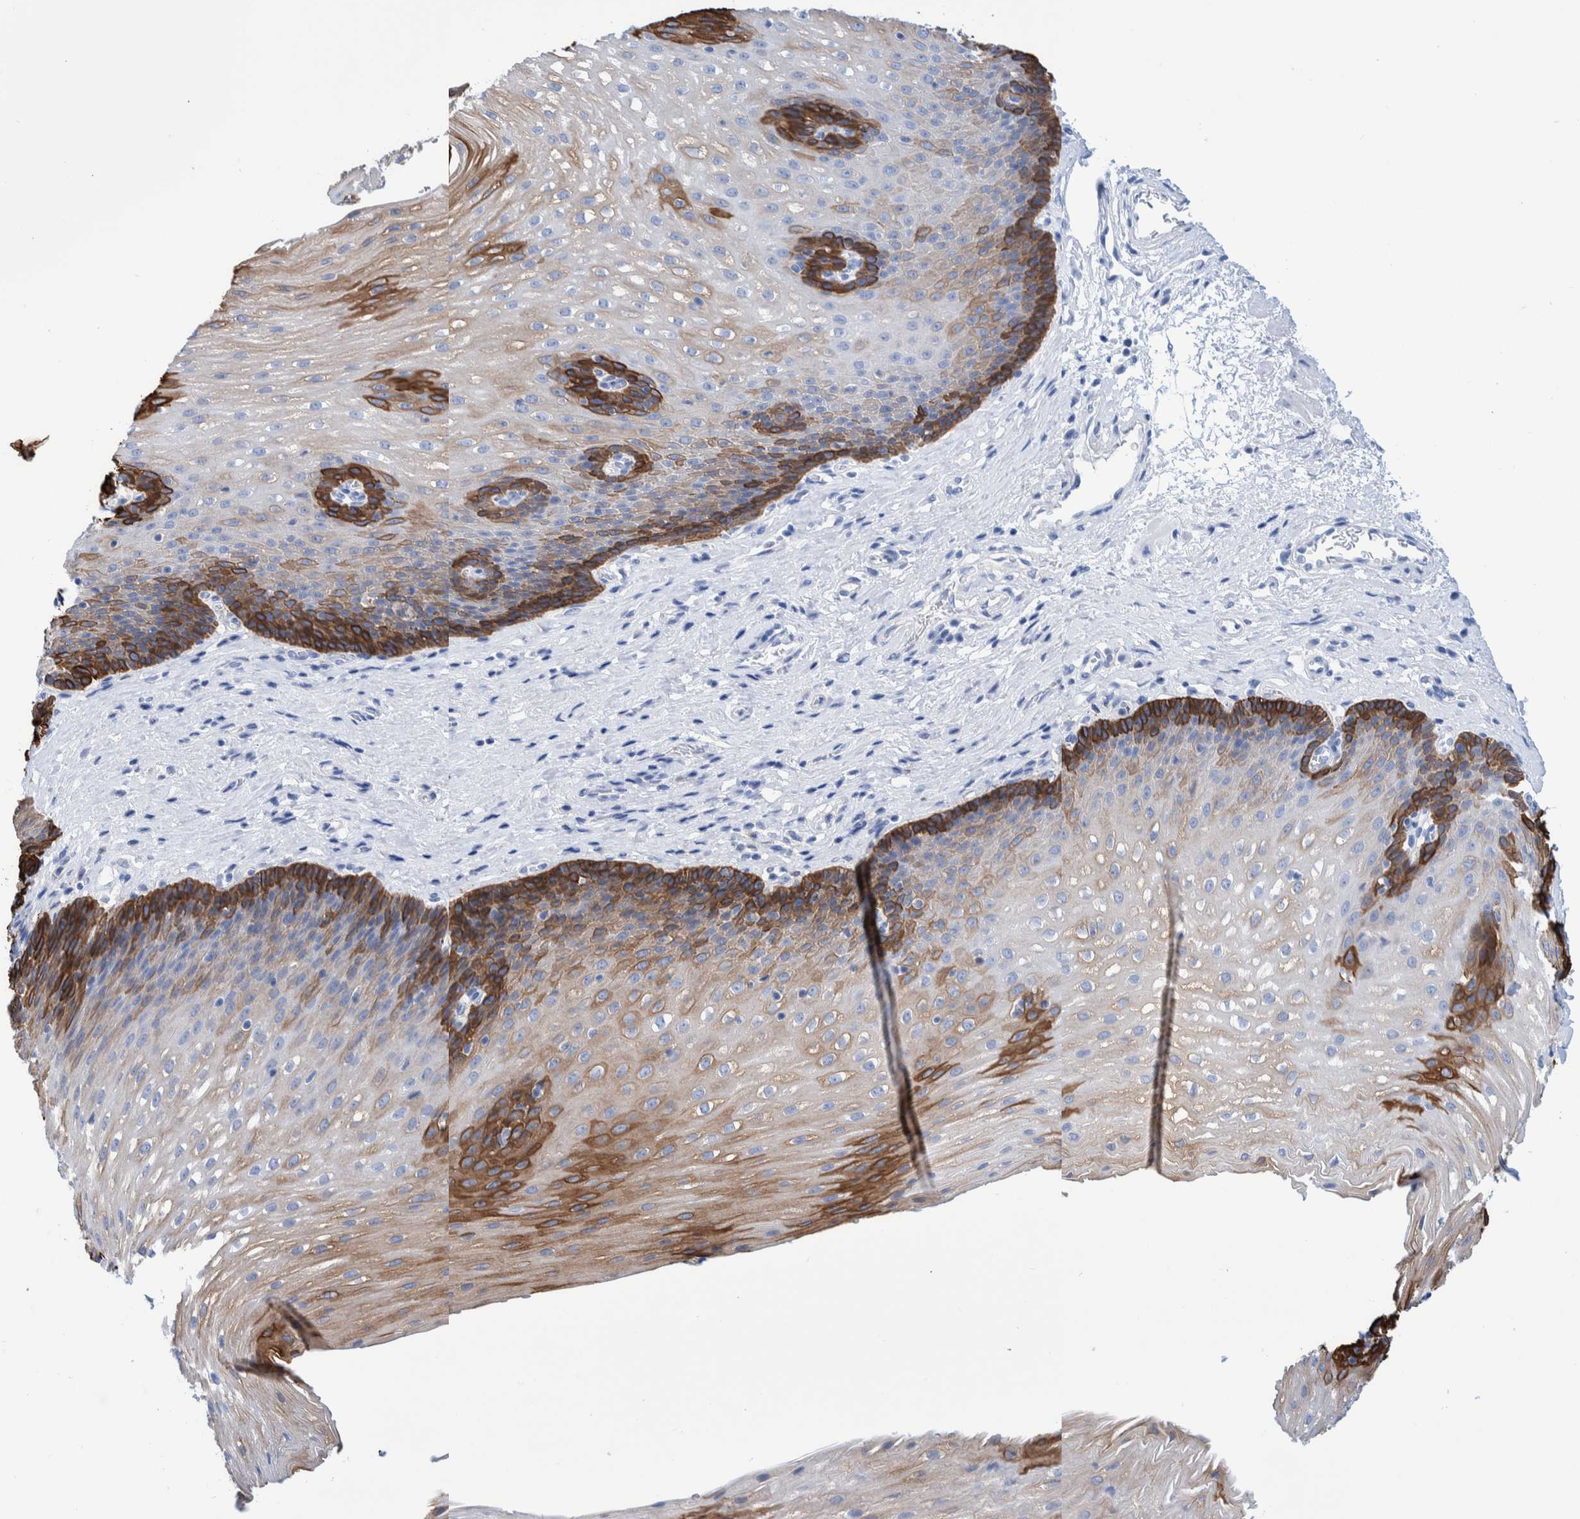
{"staining": {"intensity": "strong", "quantity": "25%-75%", "location": "cytoplasmic/membranous"}, "tissue": "esophagus", "cell_type": "Squamous epithelial cells", "image_type": "normal", "snomed": [{"axis": "morphology", "description": "Normal tissue, NOS"}, {"axis": "topography", "description": "Esophagus"}], "caption": "Approximately 25%-75% of squamous epithelial cells in unremarkable esophagus exhibit strong cytoplasmic/membranous protein expression as visualized by brown immunohistochemical staining.", "gene": "KRT14", "patient": {"sex": "male", "age": 48}}